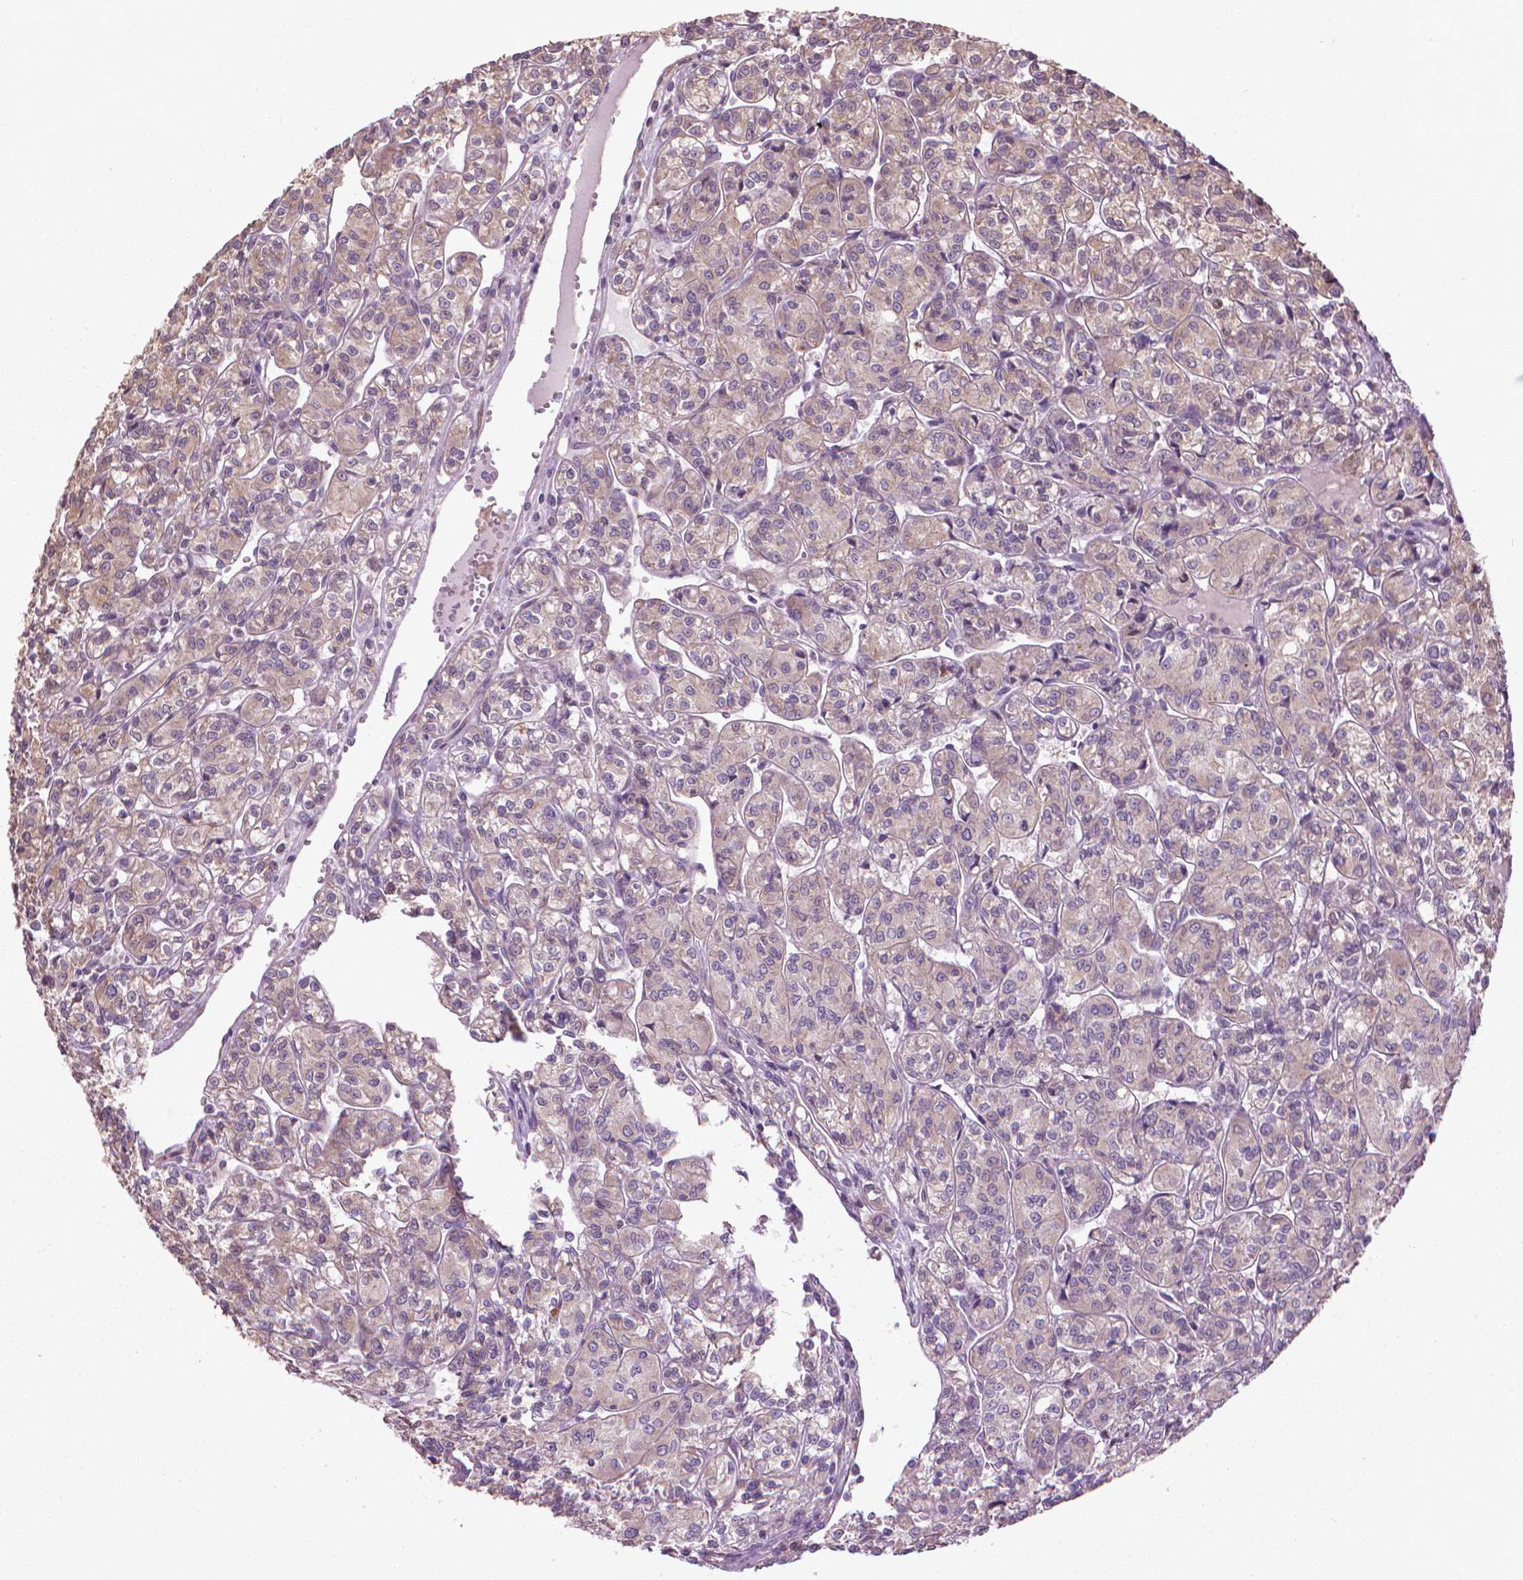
{"staining": {"intensity": "weak", "quantity": "<25%", "location": "cytoplasmic/membranous"}, "tissue": "renal cancer", "cell_type": "Tumor cells", "image_type": "cancer", "snomed": [{"axis": "morphology", "description": "Adenocarcinoma, NOS"}, {"axis": "topography", "description": "Kidney"}], "caption": "Human adenocarcinoma (renal) stained for a protein using IHC shows no expression in tumor cells.", "gene": "GAS1", "patient": {"sex": "male", "age": 36}}